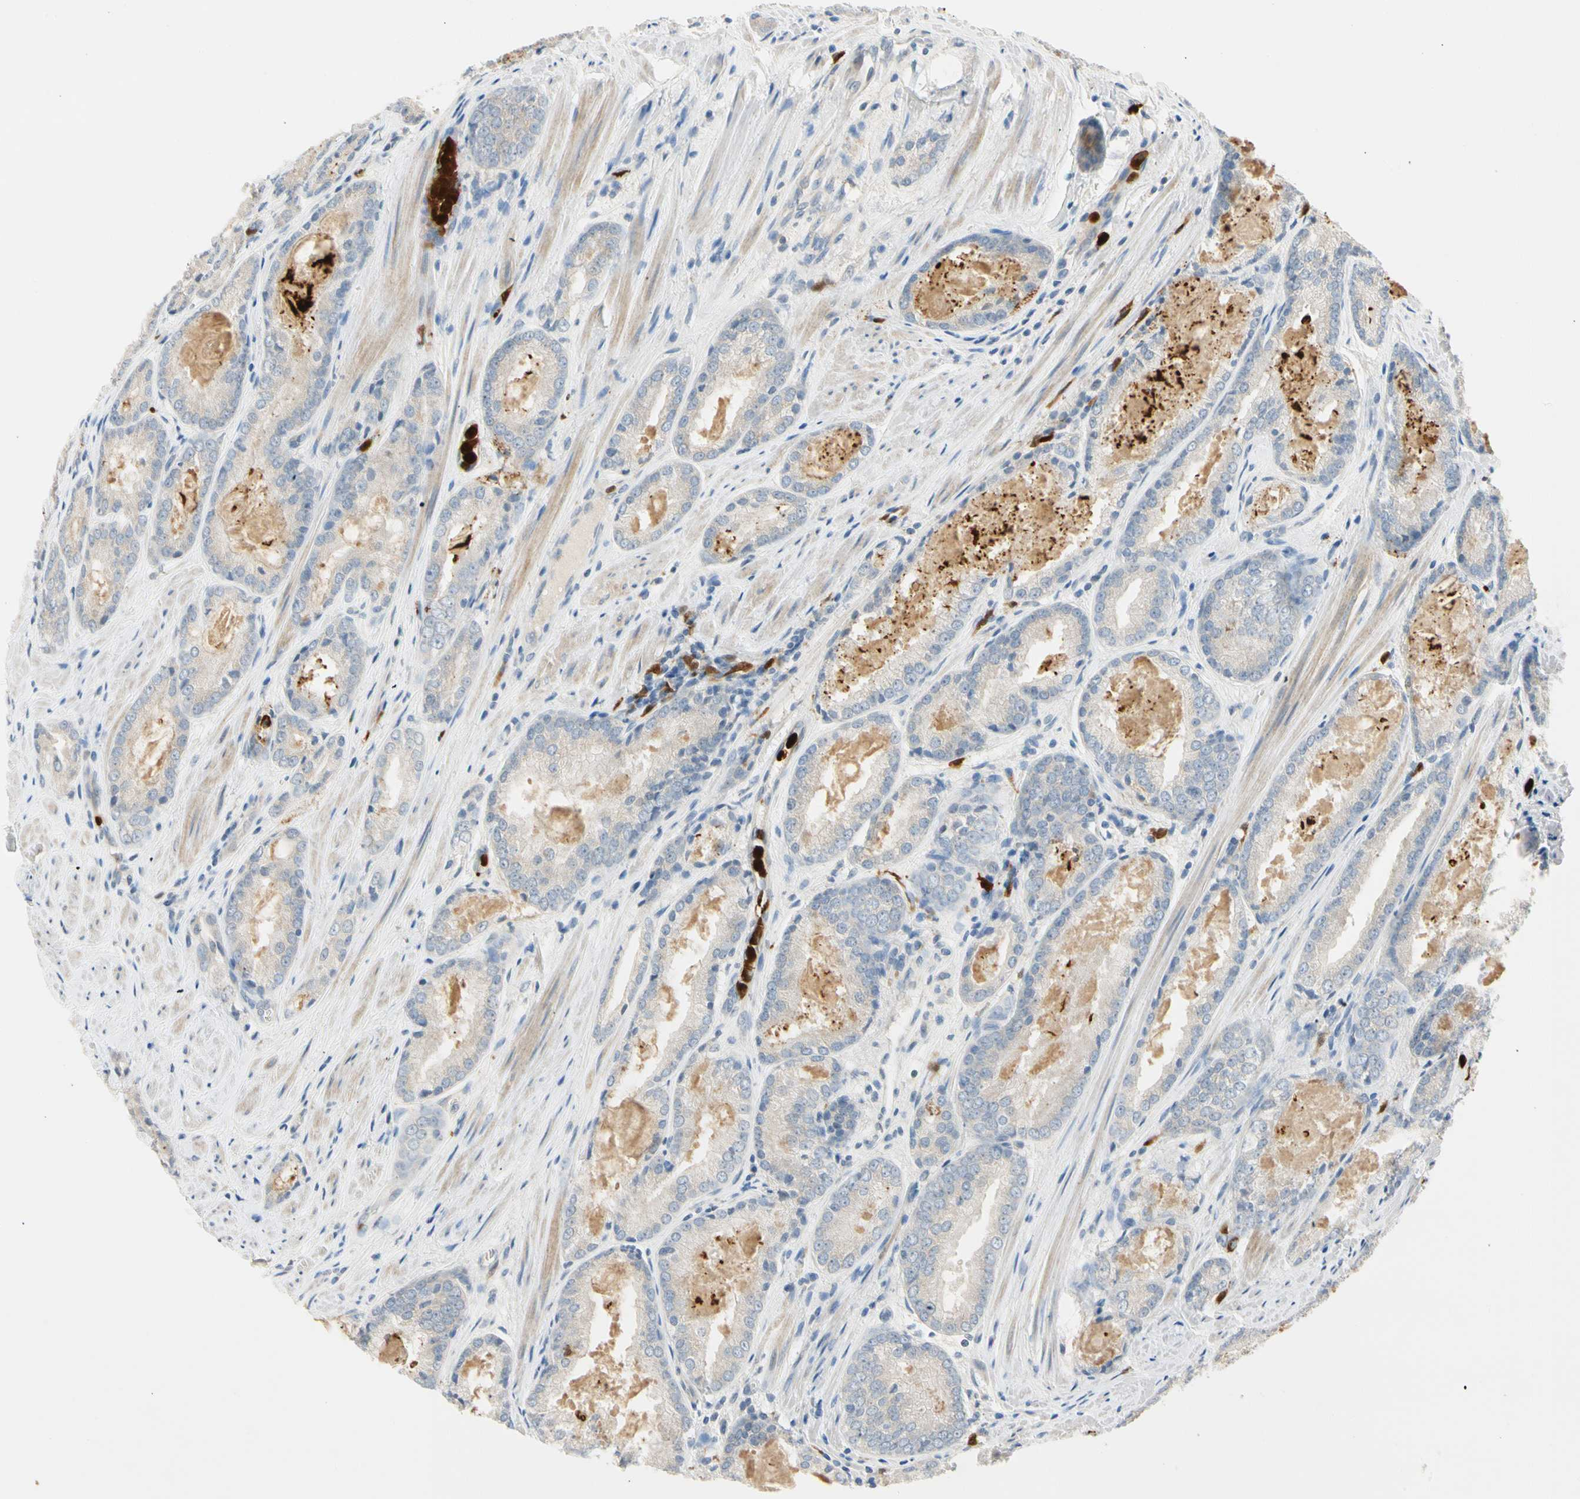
{"staining": {"intensity": "weak", "quantity": "25%-75%", "location": "cytoplasmic/membranous"}, "tissue": "prostate cancer", "cell_type": "Tumor cells", "image_type": "cancer", "snomed": [{"axis": "morphology", "description": "Adenocarcinoma, Low grade"}, {"axis": "topography", "description": "Prostate"}], "caption": "DAB immunohistochemical staining of human adenocarcinoma (low-grade) (prostate) exhibits weak cytoplasmic/membranous protein expression in about 25%-75% of tumor cells. The protein is shown in brown color, while the nuclei are stained blue.", "gene": "TRAF5", "patient": {"sex": "male", "age": 64}}